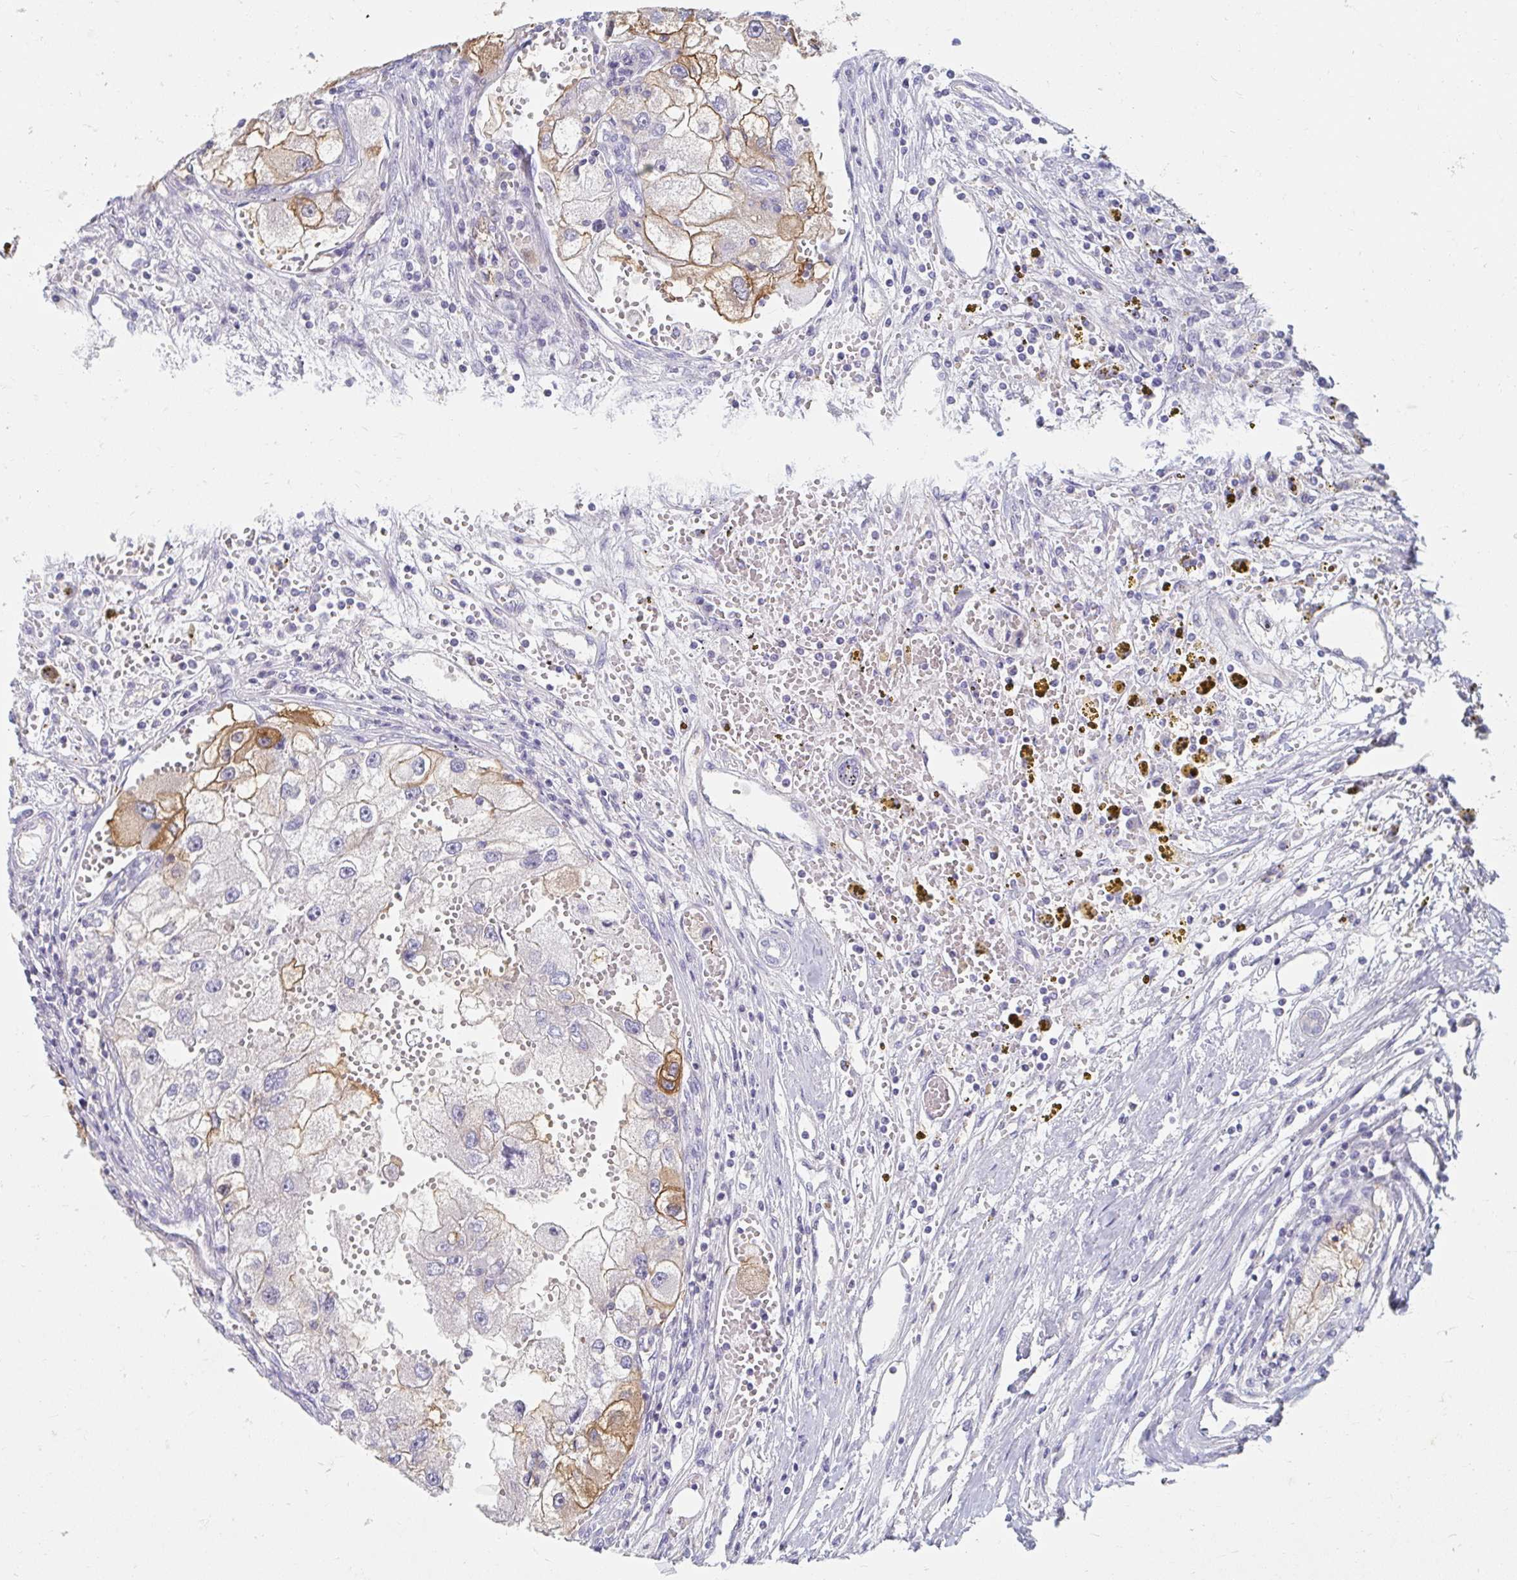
{"staining": {"intensity": "moderate", "quantity": "<25%", "location": "cytoplasmic/membranous"}, "tissue": "renal cancer", "cell_type": "Tumor cells", "image_type": "cancer", "snomed": [{"axis": "morphology", "description": "Adenocarcinoma, NOS"}, {"axis": "topography", "description": "Kidney"}], "caption": "Tumor cells demonstrate low levels of moderate cytoplasmic/membranous expression in about <25% of cells in adenocarcinoma (renal).", "gene": "MYLK2", "patient": {"sex": "male", "age": 63}}